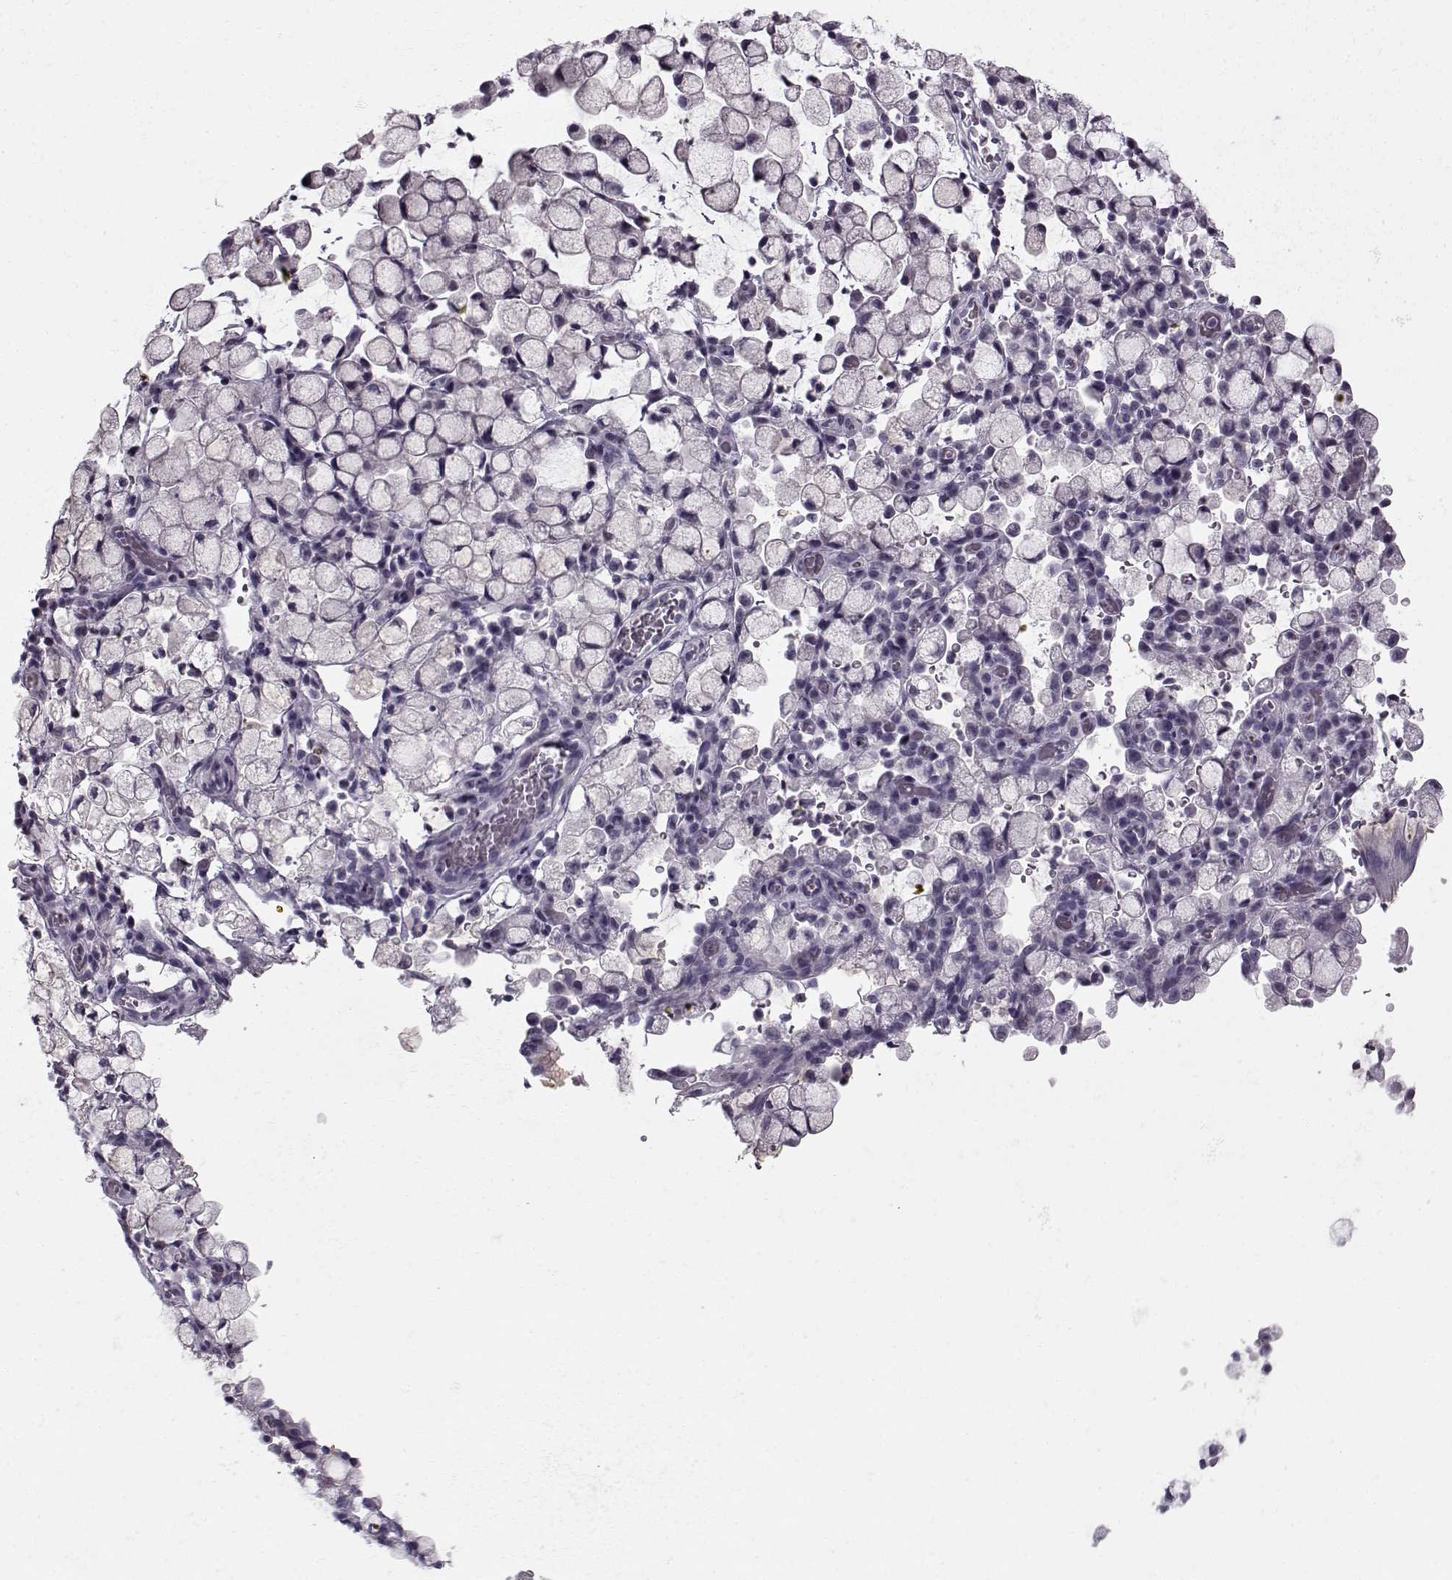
{"staining": {"intensity": "negative", "quantity": "none", "location": "none"}, "tissue": "stomach cancer", "cell_type": "Tumor cells", "image_type": "cancer", "snomed": [{"axis": "morphology", "description": "Adenocarcinoma, NOS"}, {"axis": "topography", "description": "Stomach"}], "caption": "Immunohistochemical staining of stomach cancer (adenocarcinoma) demonstrates no significant positivity in tumor cells.", "gene": "PNMT", "patient": {"sex": "male", "age": 58}}